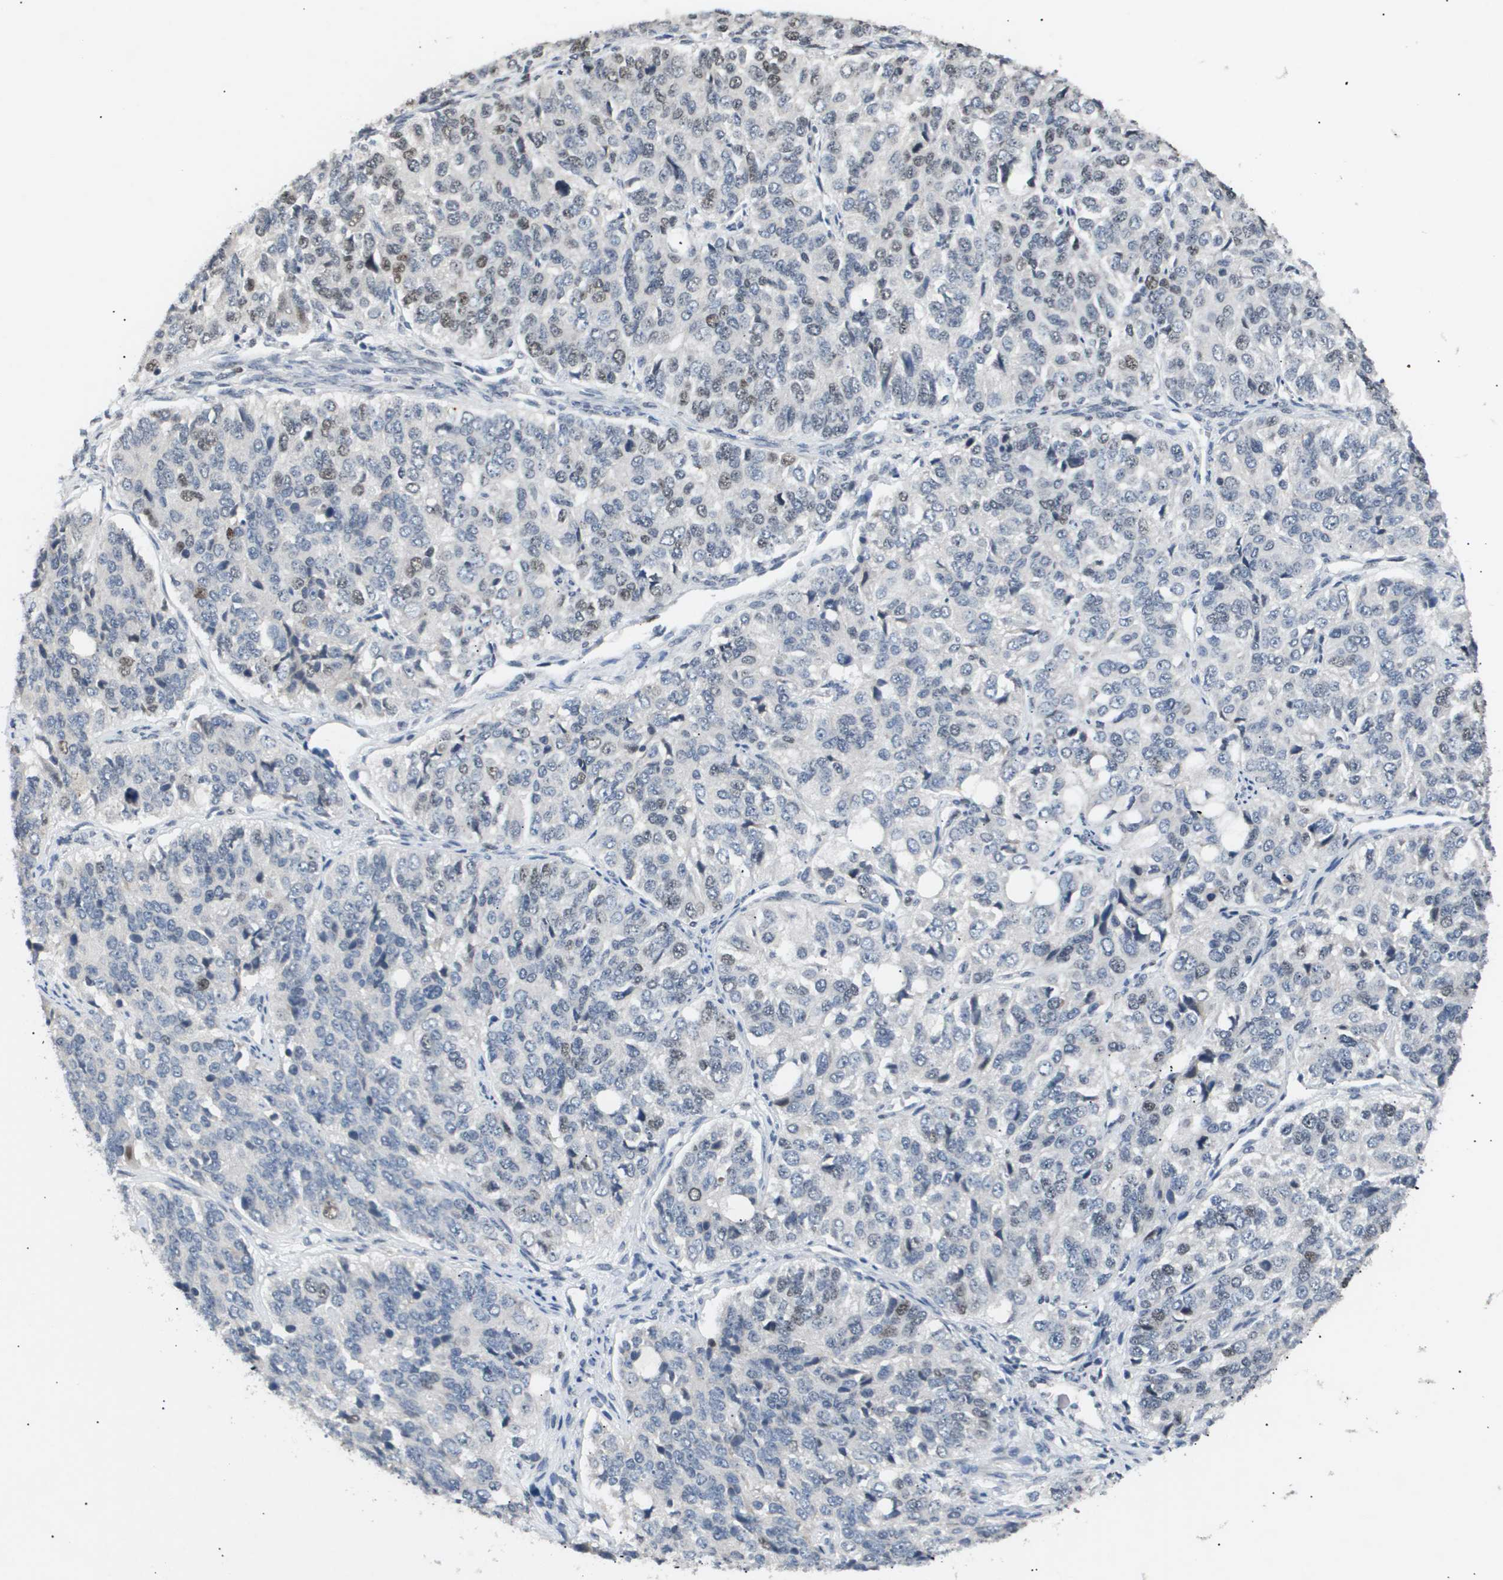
{"staining": {"intensity": "weak", "quantity": "<25%", "location": "nuclear"}, "tissue": "ovarian cancer", "cell_type": "Tumor cells", "image_type": "cancer", "snomed": [{"axis": "morphology", "description": "Carcinoma, endometroid"}, {"axis": "topography", "description": "Ovary"}], "caption": "This is a micrograph of immunohistochemistry staining of ovarian cancer, which shows no positivity in tumor cells.", "gene": "ANAPC2", "patient": {"sex": "female", "age": 51}}